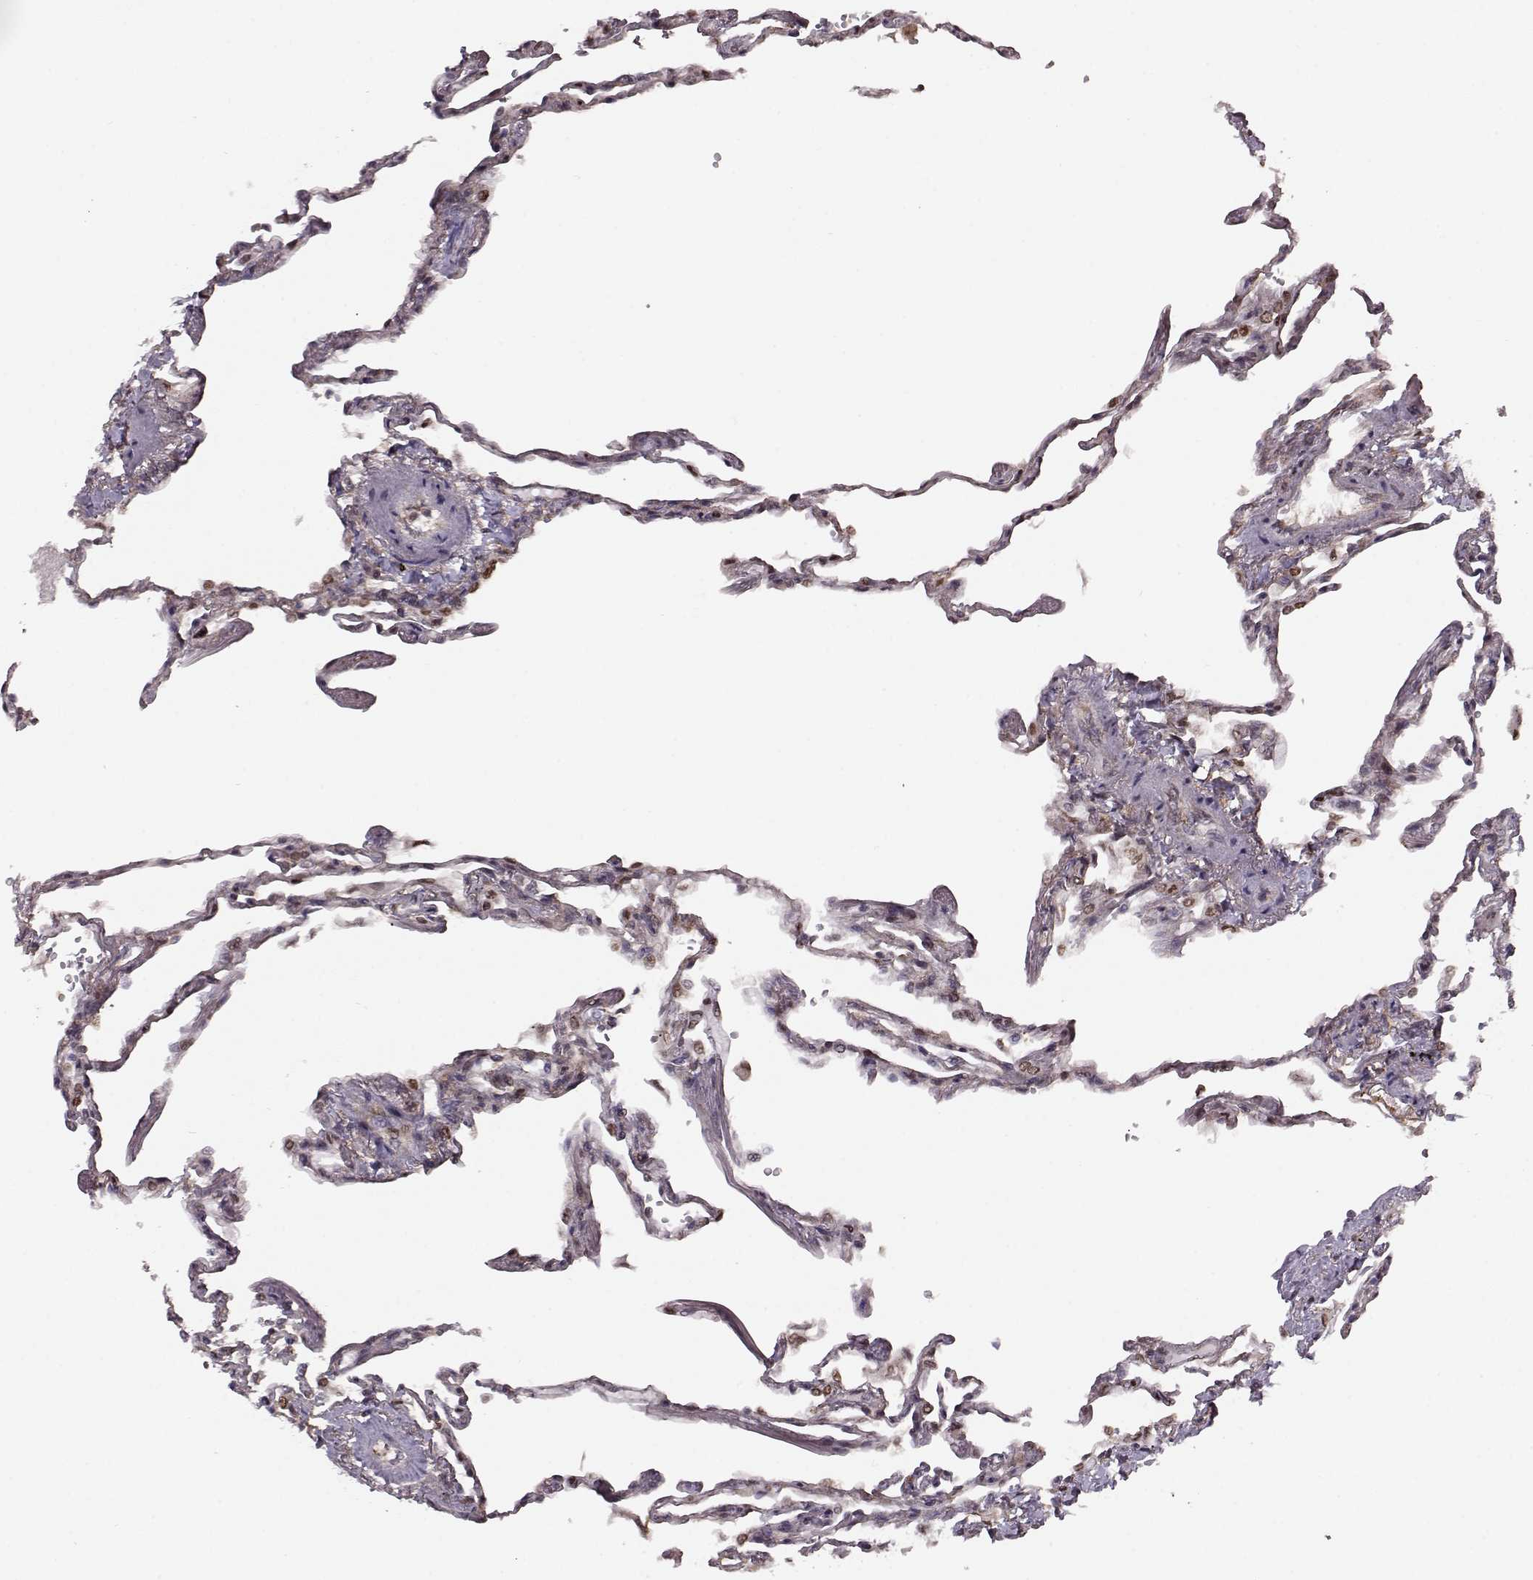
{"staining": {"intensity": "strong", "quantity": "25%-75%", "location": "nuclear"}, "tissue": "lung", "cell_type": "Alveolar cells", "image_type": "normal", "snomed": [{"axis": "morphology", "description": "Normal tissue, NOS"}, {"axis": "topography", "description": "Lung"}], "caption": "Immunohistochemical staining of unremarkable human lung exhibits strong nuclear protein positivity in approximately 25%-75% of alveolar cells.", "gene": "KLF6", "patient": {"sex": "male", "age": 78}}